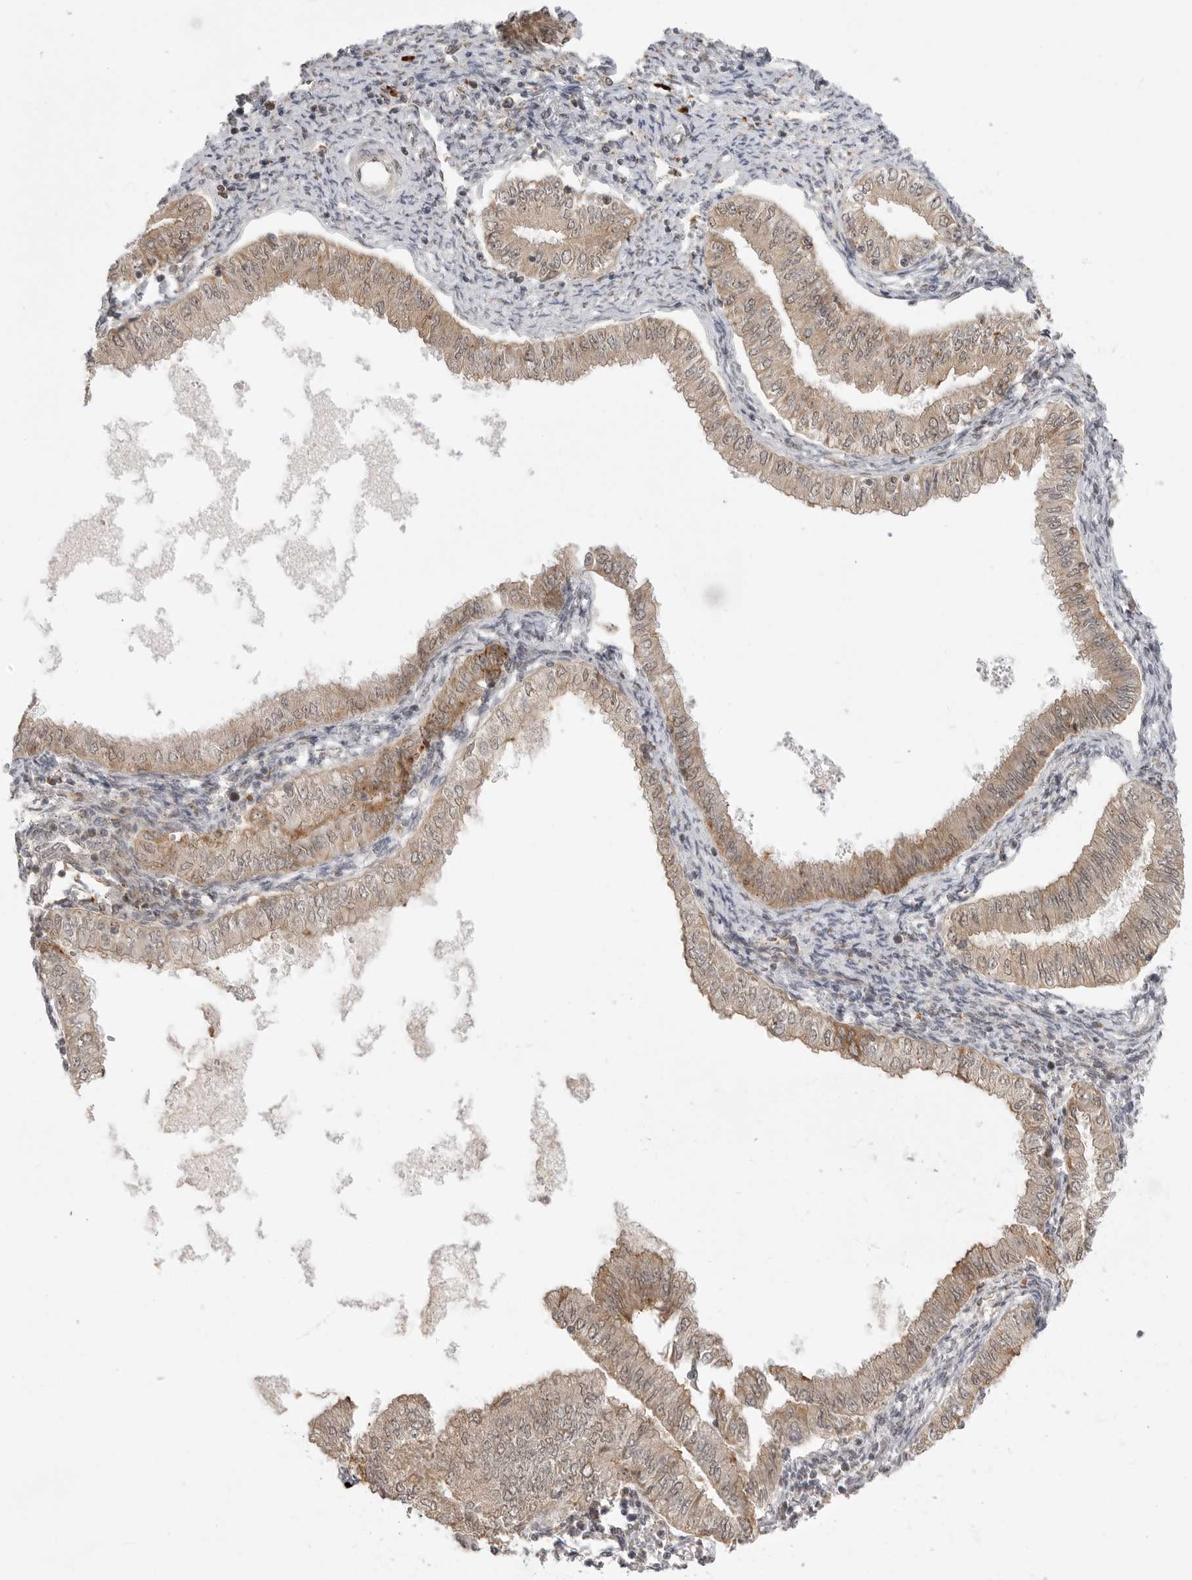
{"staining": {"intensity": "weak", "quantity": "25%-75%", "location": "cytoplasmic/membranous,nuclear"}, "tissue": "endometrial cancer", "cell_type": "Tumor cells", "image_type": "cancer", "snomed": [{"axis": "morphology", "description": "Normal tissue, NOS"}, {"axis": "morphology", "description": "Adenocarcinoma, NOS"}, {"axis": "topography", "description": "Endometrium"}], "caption": "IHC of endometrial adenocarcinoma exhibits low levels of weak cytoplasmic/membranous and nuclear staining in about 25%-75% of tumor cells. (IHC, brightfield microscopy, high magnification).", "gene": "KALRN", "patient": {"sex": "female", "age": 53}}